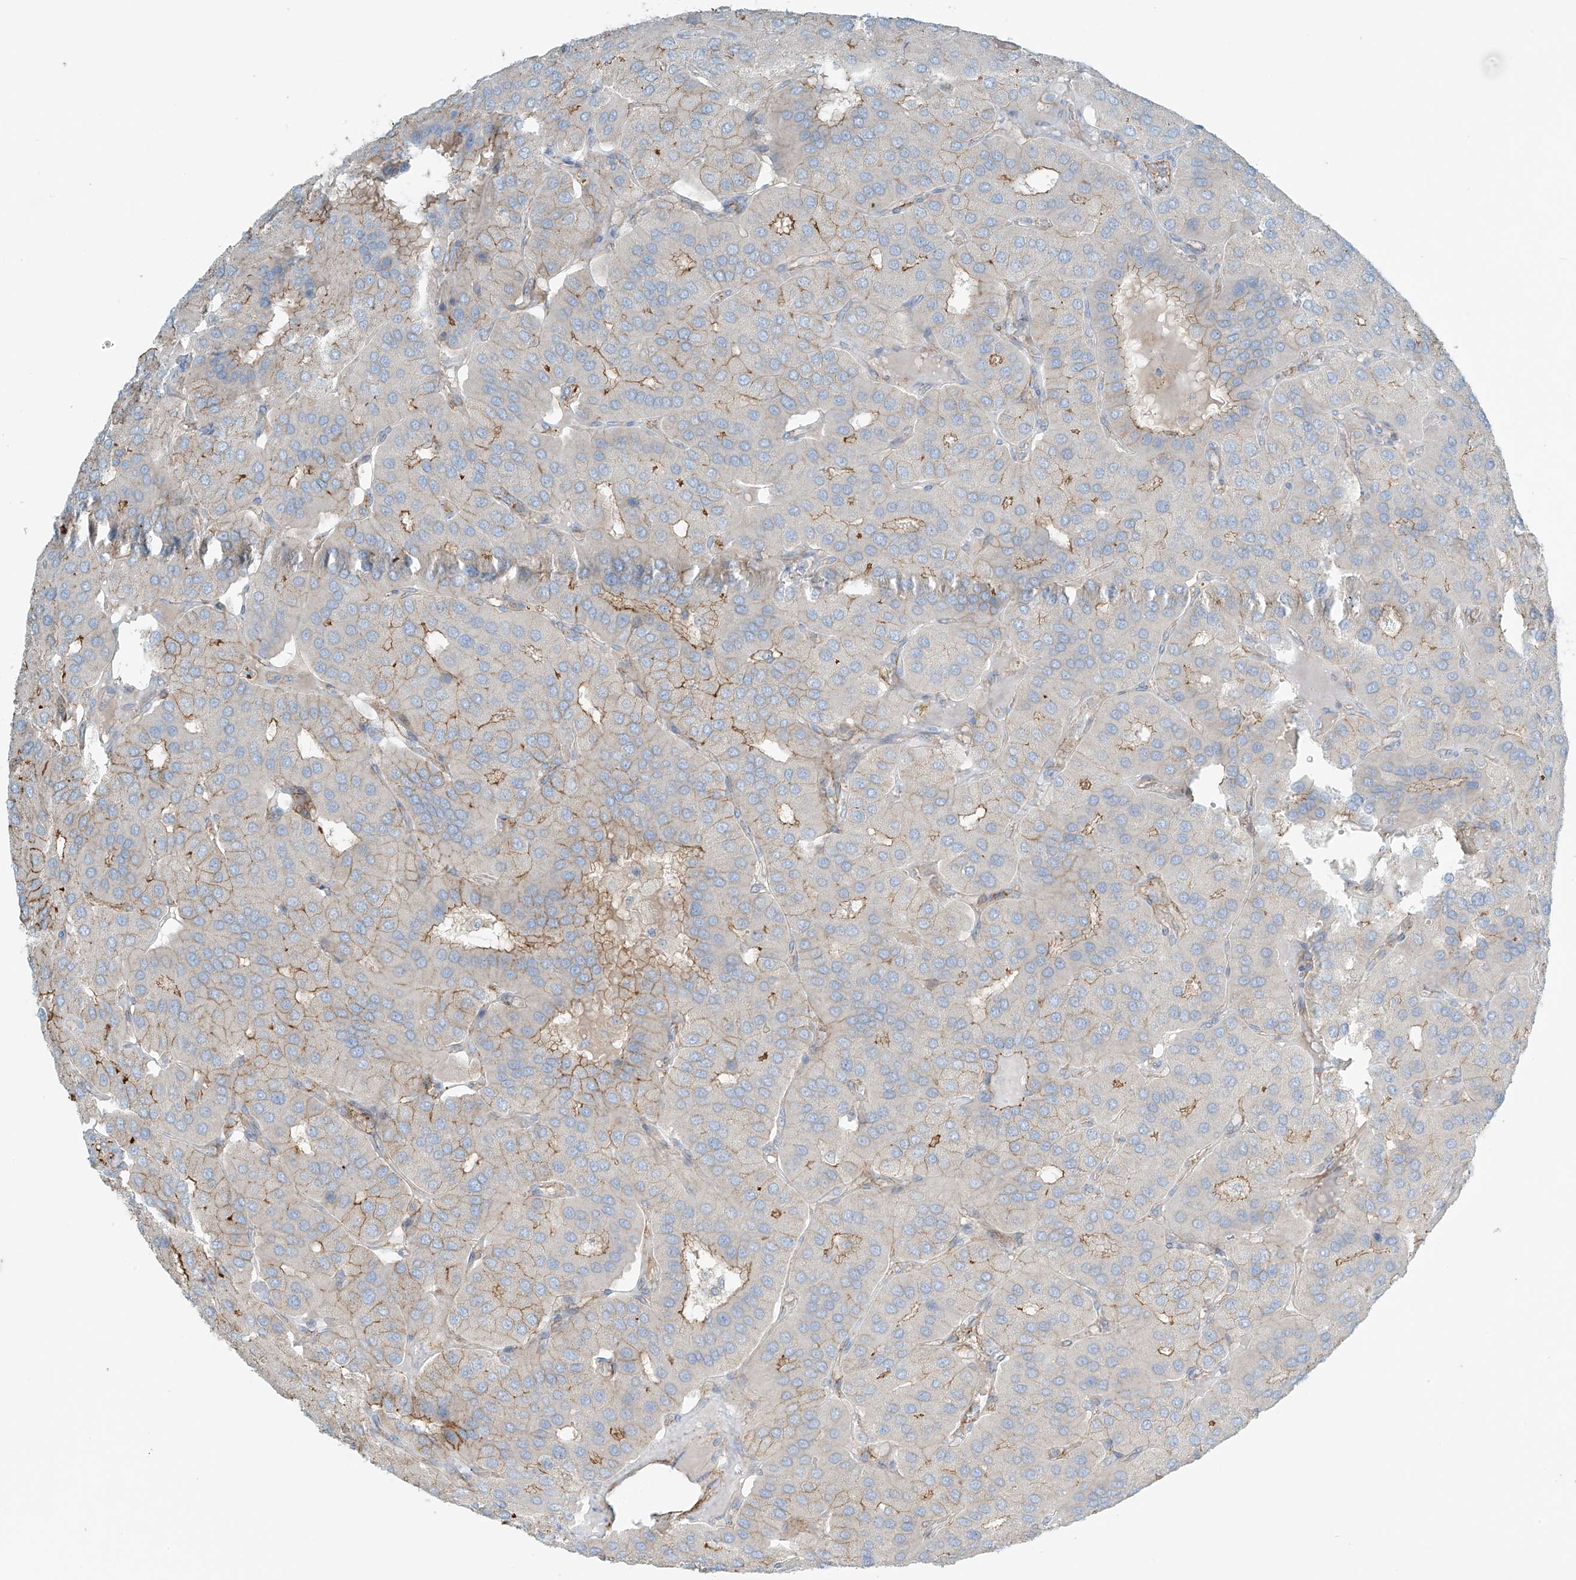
{"staining": {"intensity": "moderate", "quantity": "<25%", "location": "cytoplasmic/membranous"}, "tissue": "parathyroid gland", "cell_type": "Glandular cells", "image_type": "normal", "snomed": [{"axis": "morphology", "description": "Normal tissue, NOS"}, {"axis": "morphology", "description": "Adenoma, NOS"}, {"axis": "topography", "description": "Parathyroid gland"}], "caption": "Immunohistochemistry of benign parathyroid gland exhibits low levels of moderate cytoplasmic/membranous positivity in about <25% of glandular cells. (Brightfield microscopy of DAB IHC at high magnification).", "gene": "SLC9A2", "patient": {"sex": "female", "age": 86}}